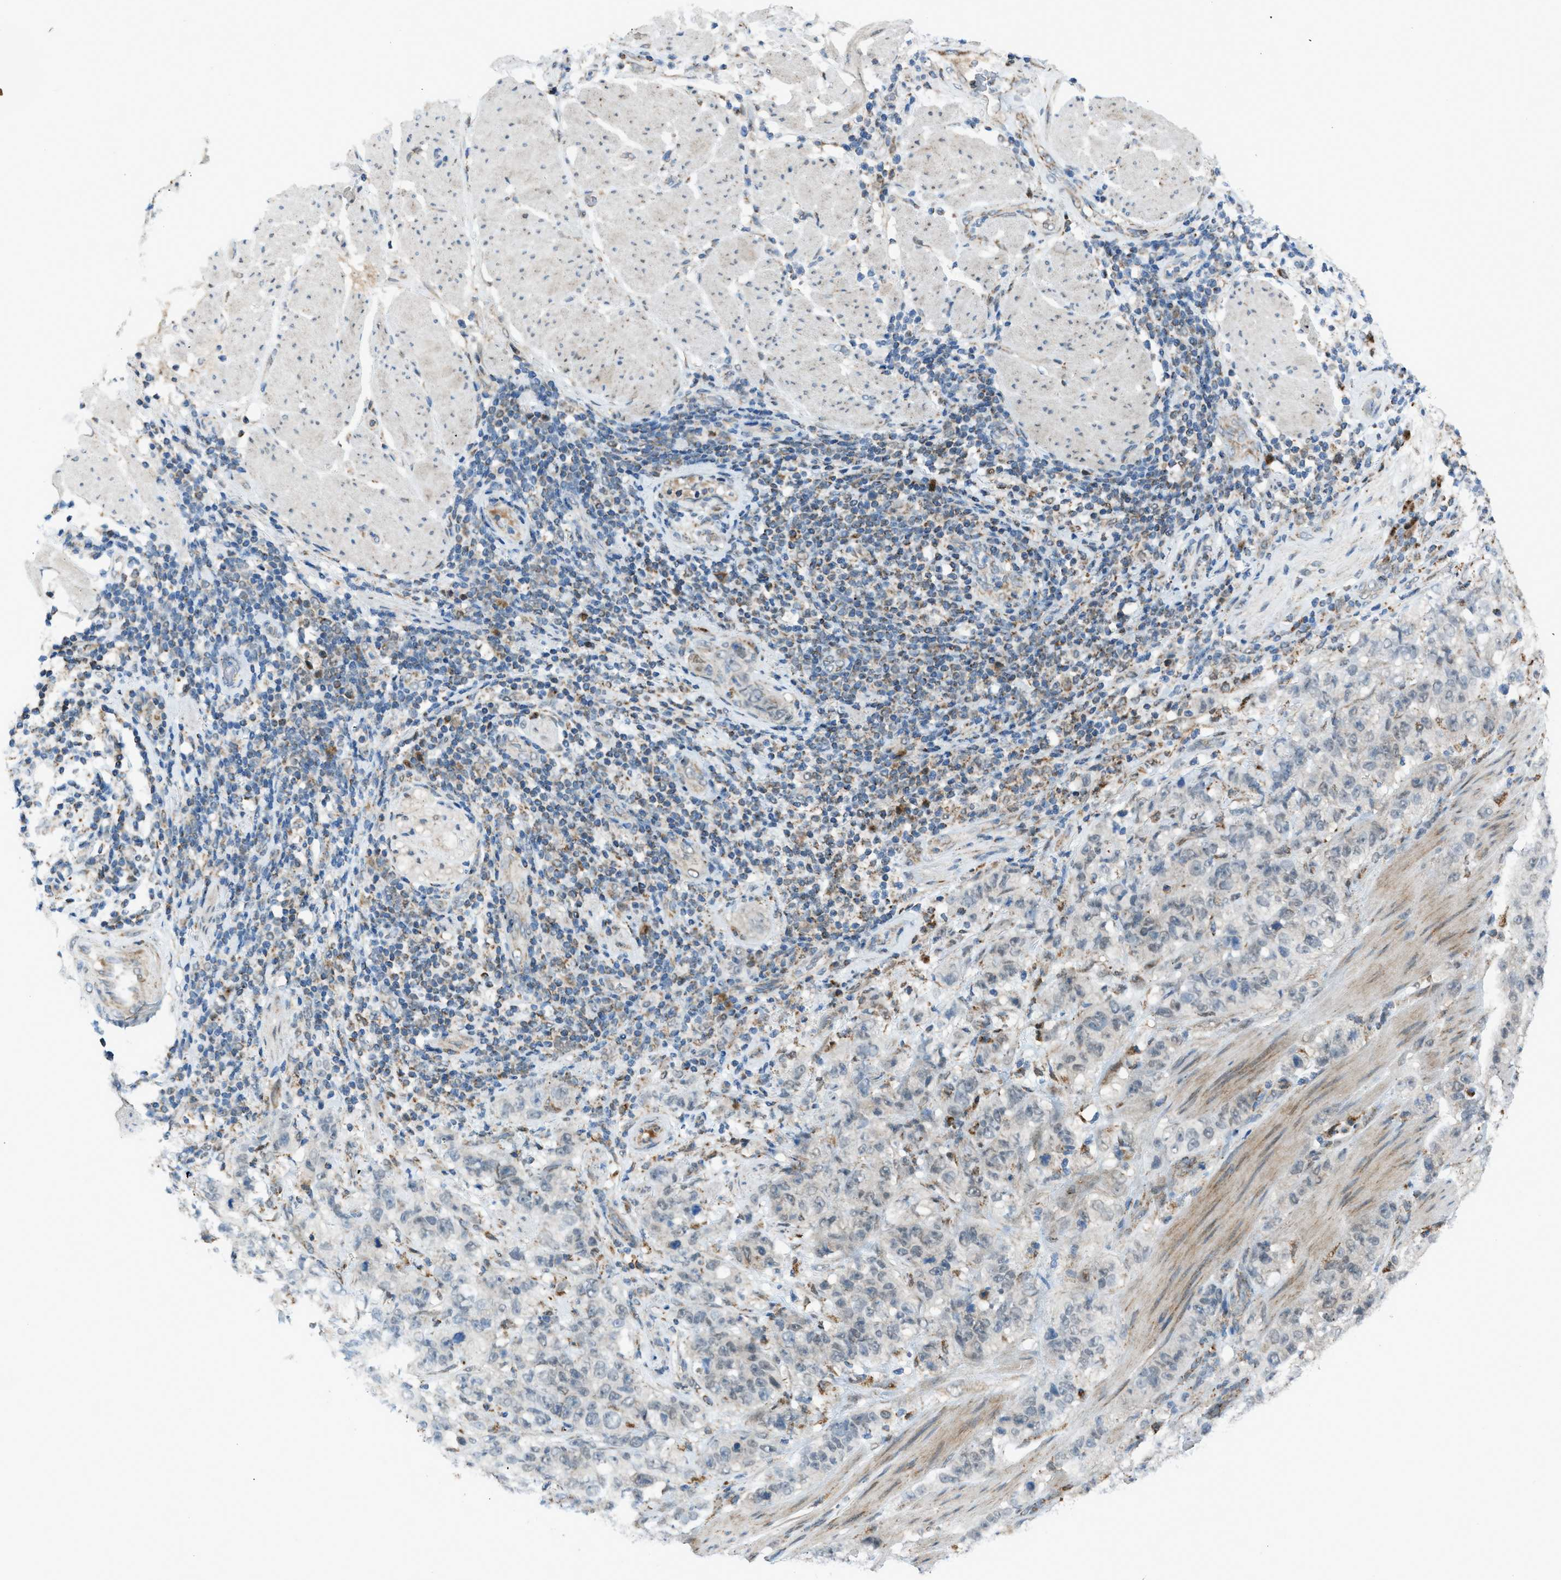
{"staining": {"intensity": "negative", "quantity": "none", "location": "none"}, "tissue": "stomach cancer", "cell_type": "Tumor cells", "image_type": "cancer", "snomed": [{"axis": "morphology", "description": "Adenocarcinoma, NOS"}, {"axis": "topography", "description": "Stomach"}], "caption": "Immunohistochemical staining of human stomach adenocarcinoma shows no significant positivity in tumor cells.", "gene": "SRM", "patient": {"sex": "male", "age": 48}}